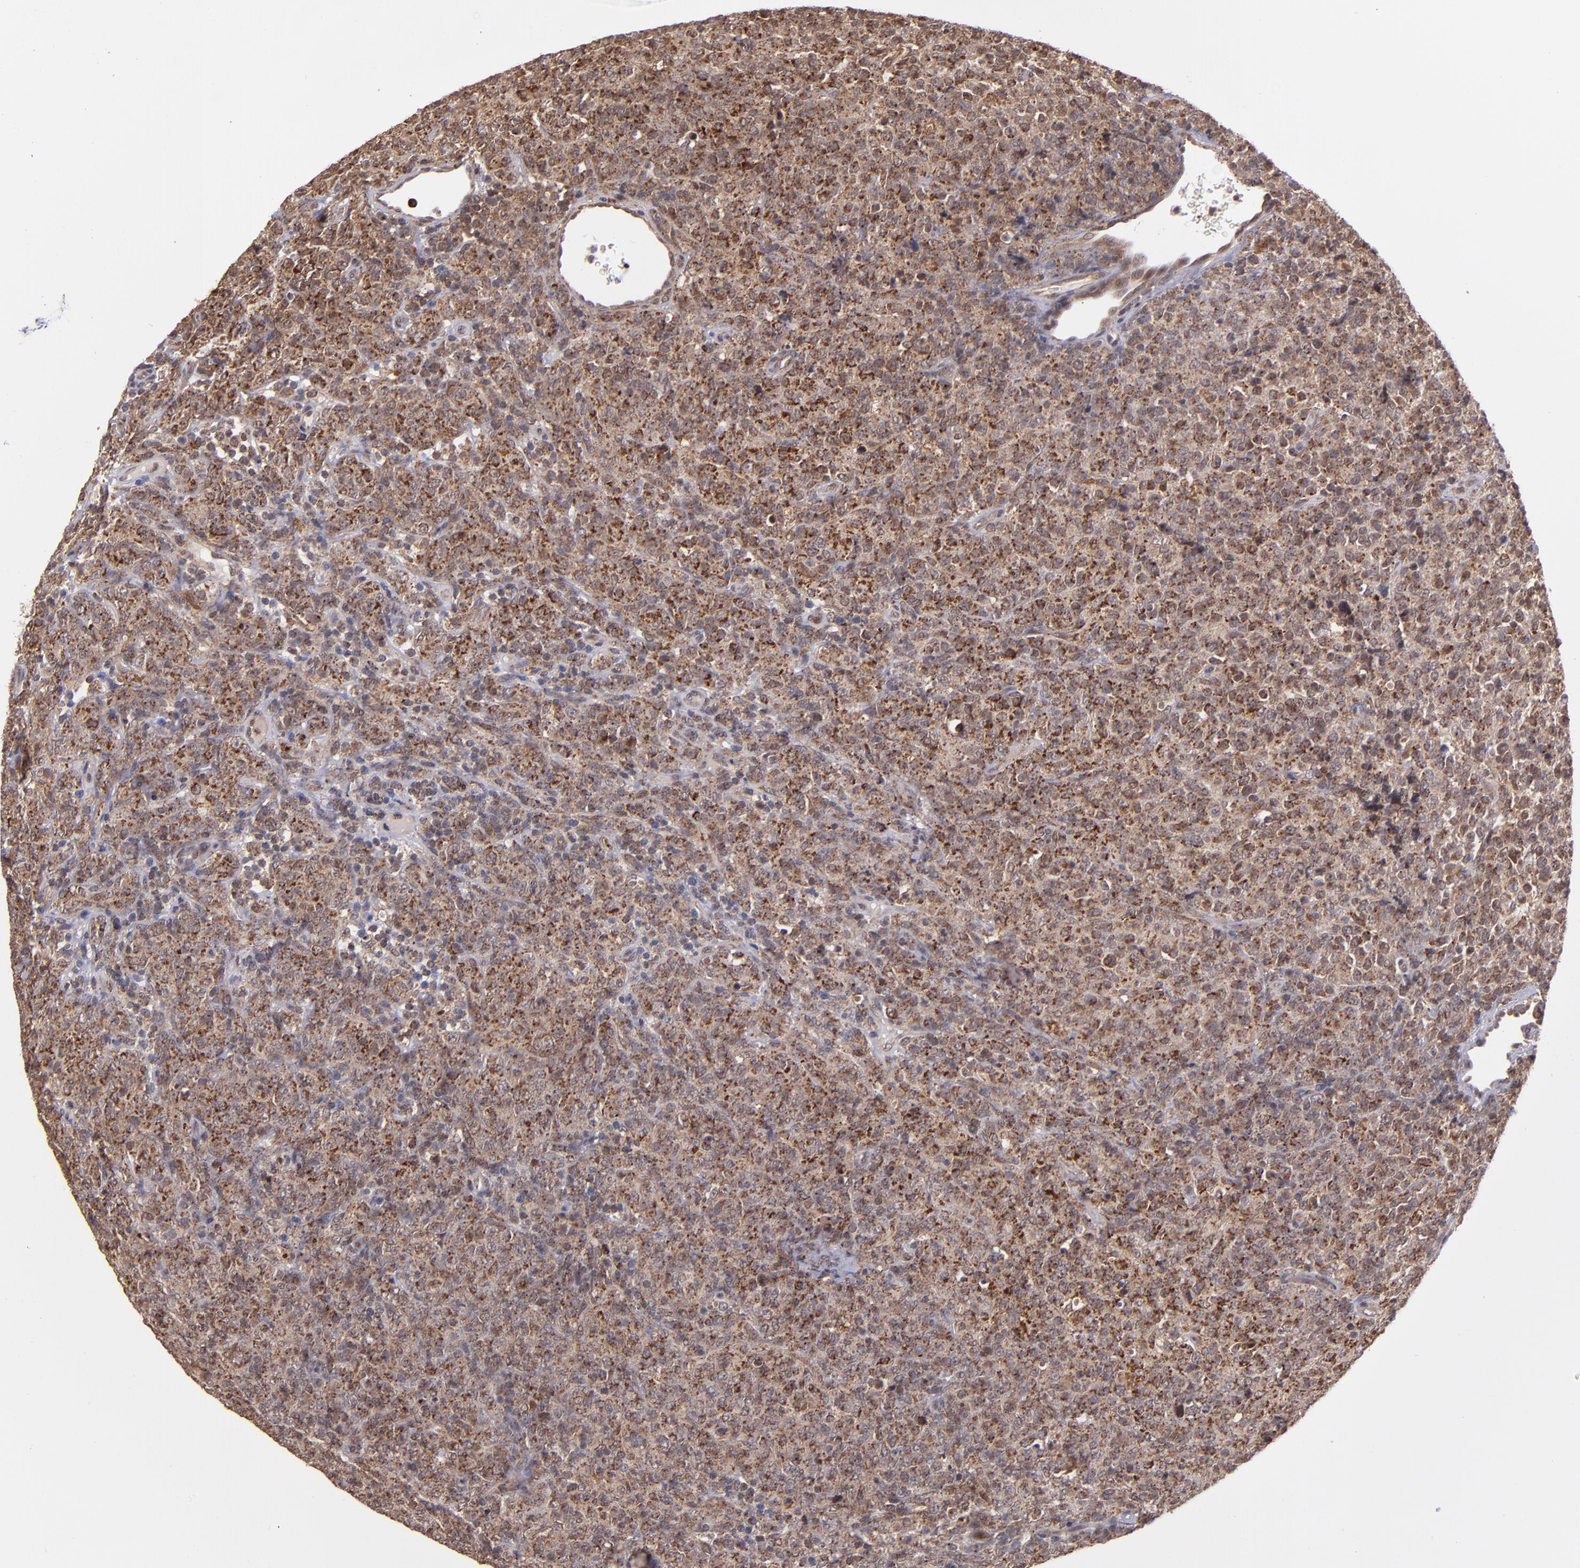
{"staining": {"intensity": "moderate", "quantity": ">75%", "location": "cytoplasmic/membranous"}, "tissue": "lymphoma", "cell_type": "Tumor cells", "image_type": "cancer", "snomed": [{"axis": "morphology", "description": "Malignant lymphoma, non-Hodgkin's type, High grade"}, {"axis": "topography", "description": "Tonsil"}], "caption": "High-magnification brightfield microscopy of malignant lymphoma, non-Hodgkin's type (high-grade) stained with DAB (brown) and counterstained with hematoxylin (blue). tumor cells exhibit moderate cytoplasmic/membranous staining is seen in approximately>75% of cells. (DAB IHC, brown staining for protein, blue staining for nuclei).", "gene": "ZFYVE1", "patient": {"sex": "female", "age": 36}}